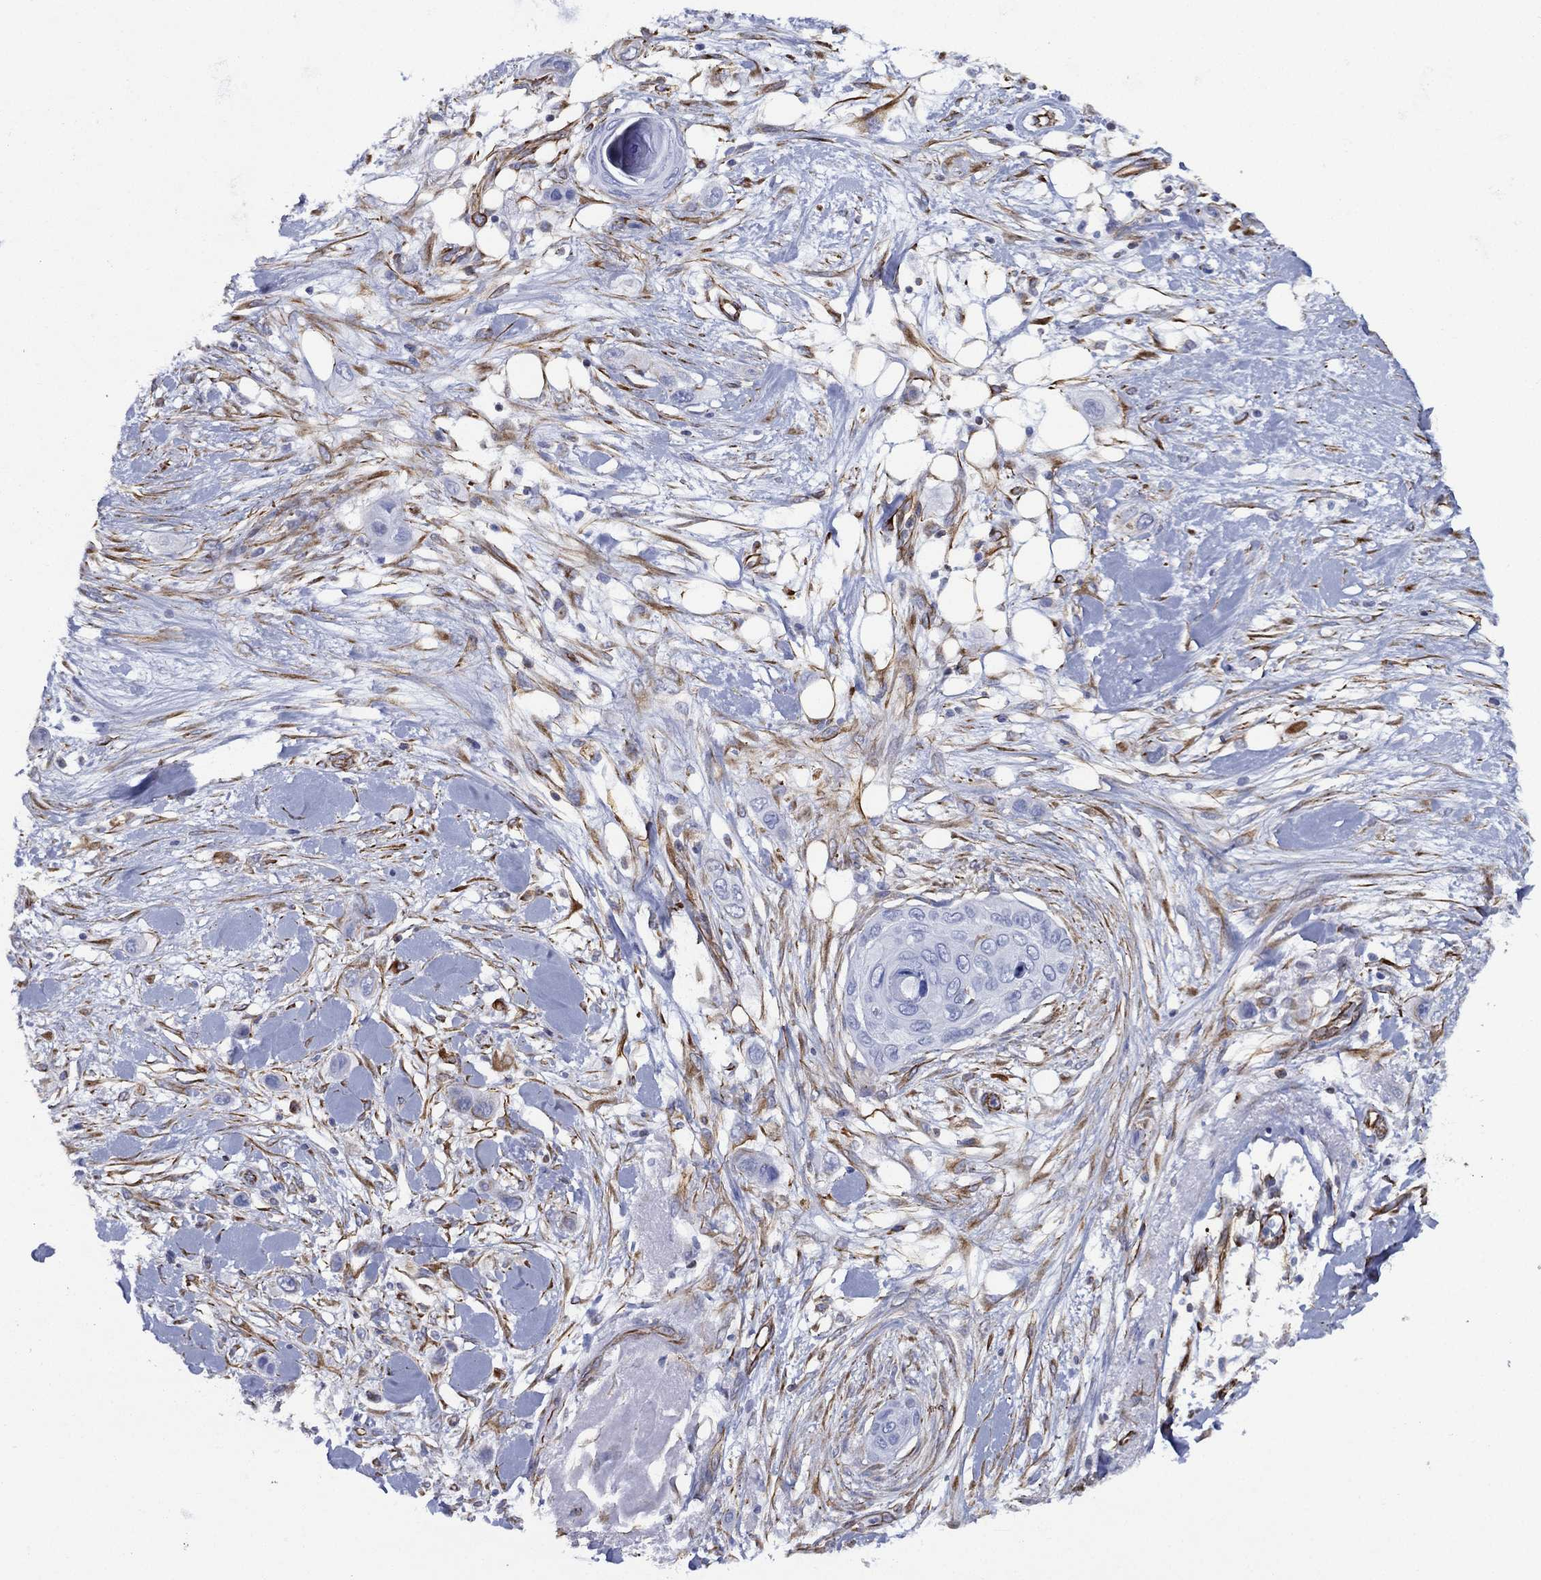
{"staining": {"intensity": "negative", "quantity": "none", "location": "none"}, "tissue": "skin cancer", "cell_type": "Tumor cells", "image_type": "cancer", "snomed": [{"axis": "morphology", "description": "Squamous cell carcinoma, NOS"}, {"axis": "topography", "description": "Skin"}], "caption": "Skin cancer (squamous cell carcinoma) was stained to show a protein in brown. There is no significant positivity in tumor cells. (Brightfield microscopy of DAB (3,3'-diaminobenzidine) IHC at high magnification).", "gene": "MAS1", "patient": {"sex": "male", "age": 79}}